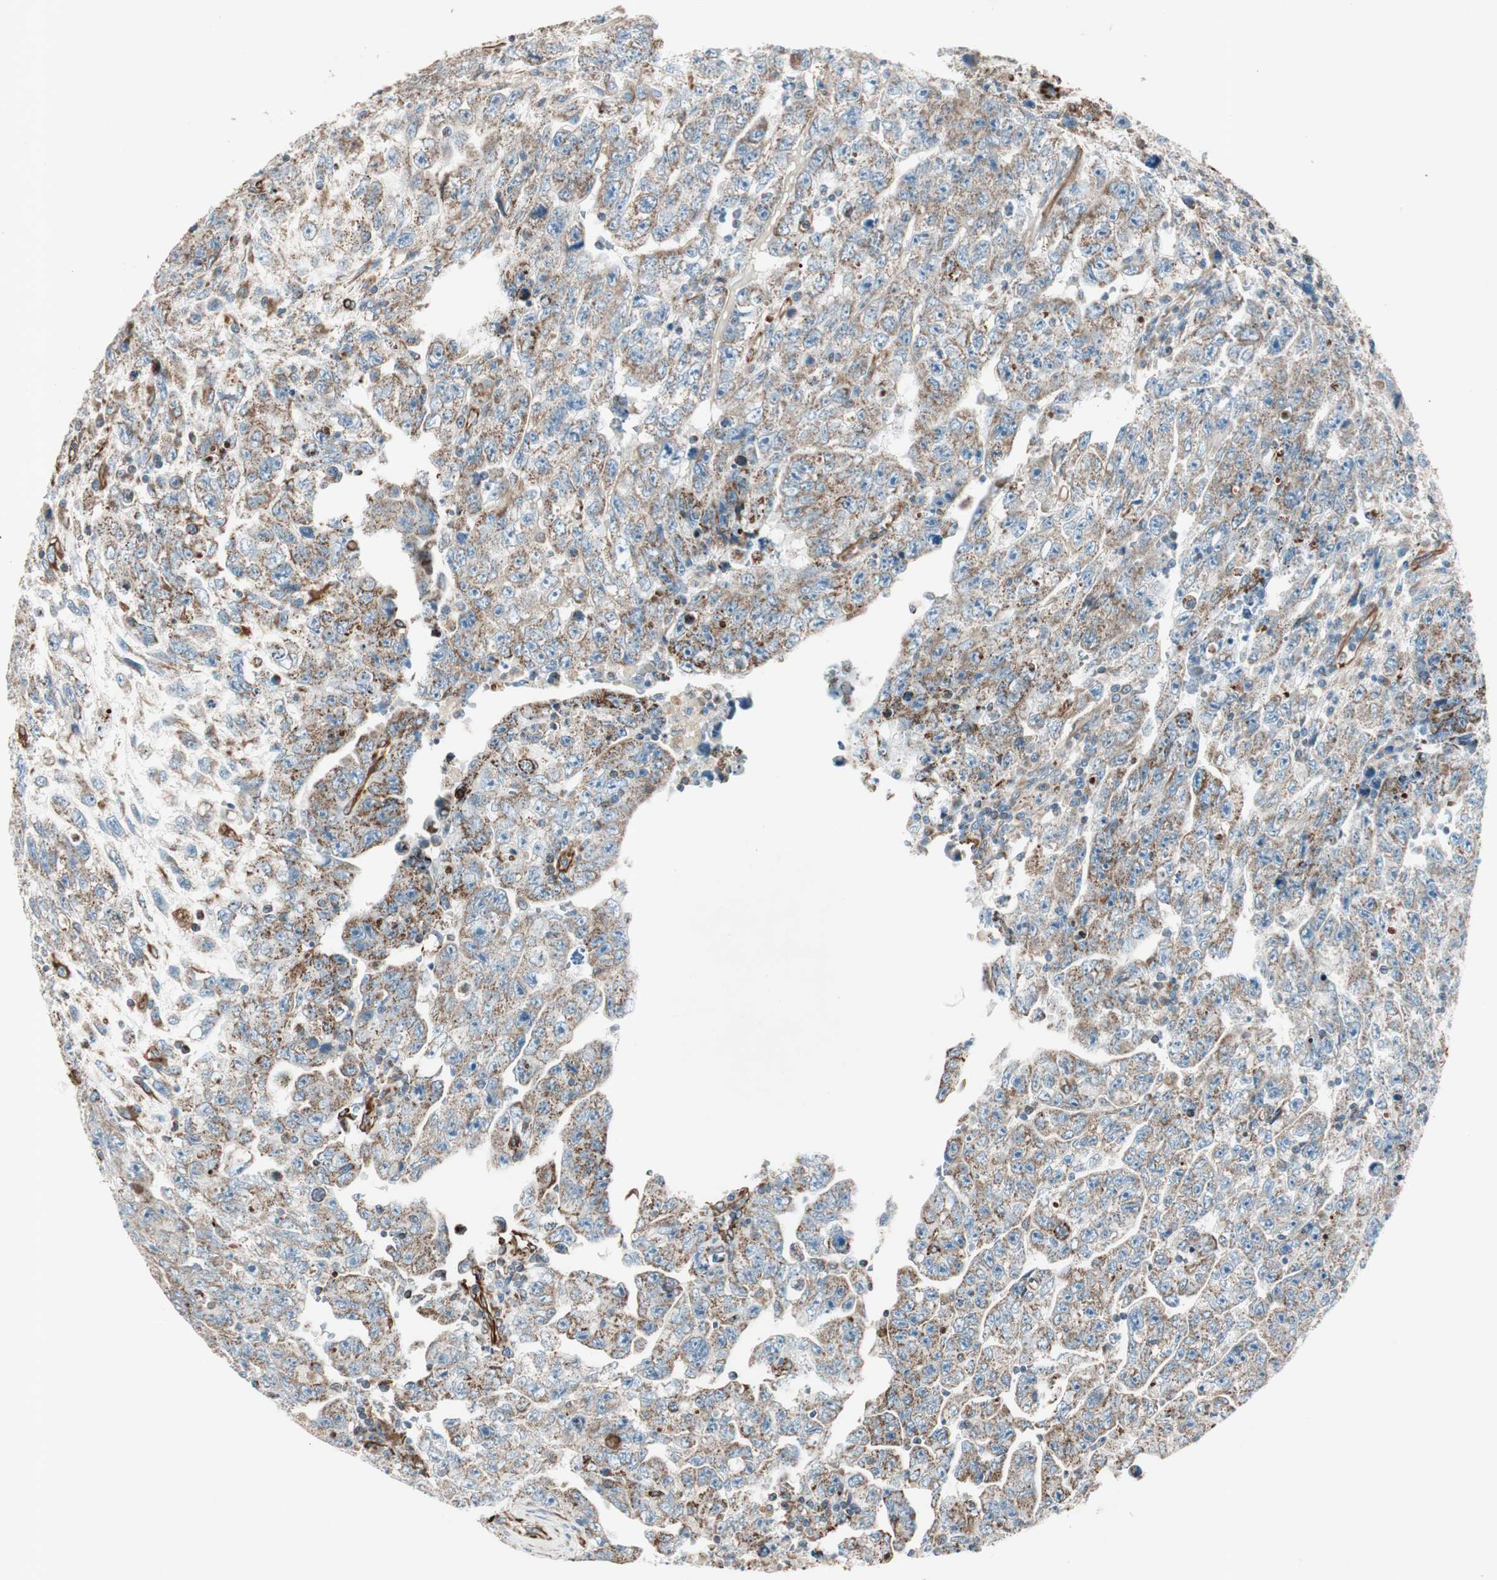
{"staining": {"intensity": "moderate", "quantity": "25%-75%", "location": "cytoplasmic/membranous"}, "tissue": "testis cancer", "cell_type": "Tumor cells", "image_type": "cancer", "snomed": [{"axis": "morphology", "description": "Carcinoma, Embryonal, NOS"}, {"axis": "topography", "description": "Testis"}], "caption": "There is medium levels of moderate cytoplasmic/membranous staining in tumor cells of testis cancer (embryonal carcinoma), as demonstrated by immunohistochemical staining (brown color).", "gene": "SRCIN1", "patient": {"sex": "male", "age": 28}}